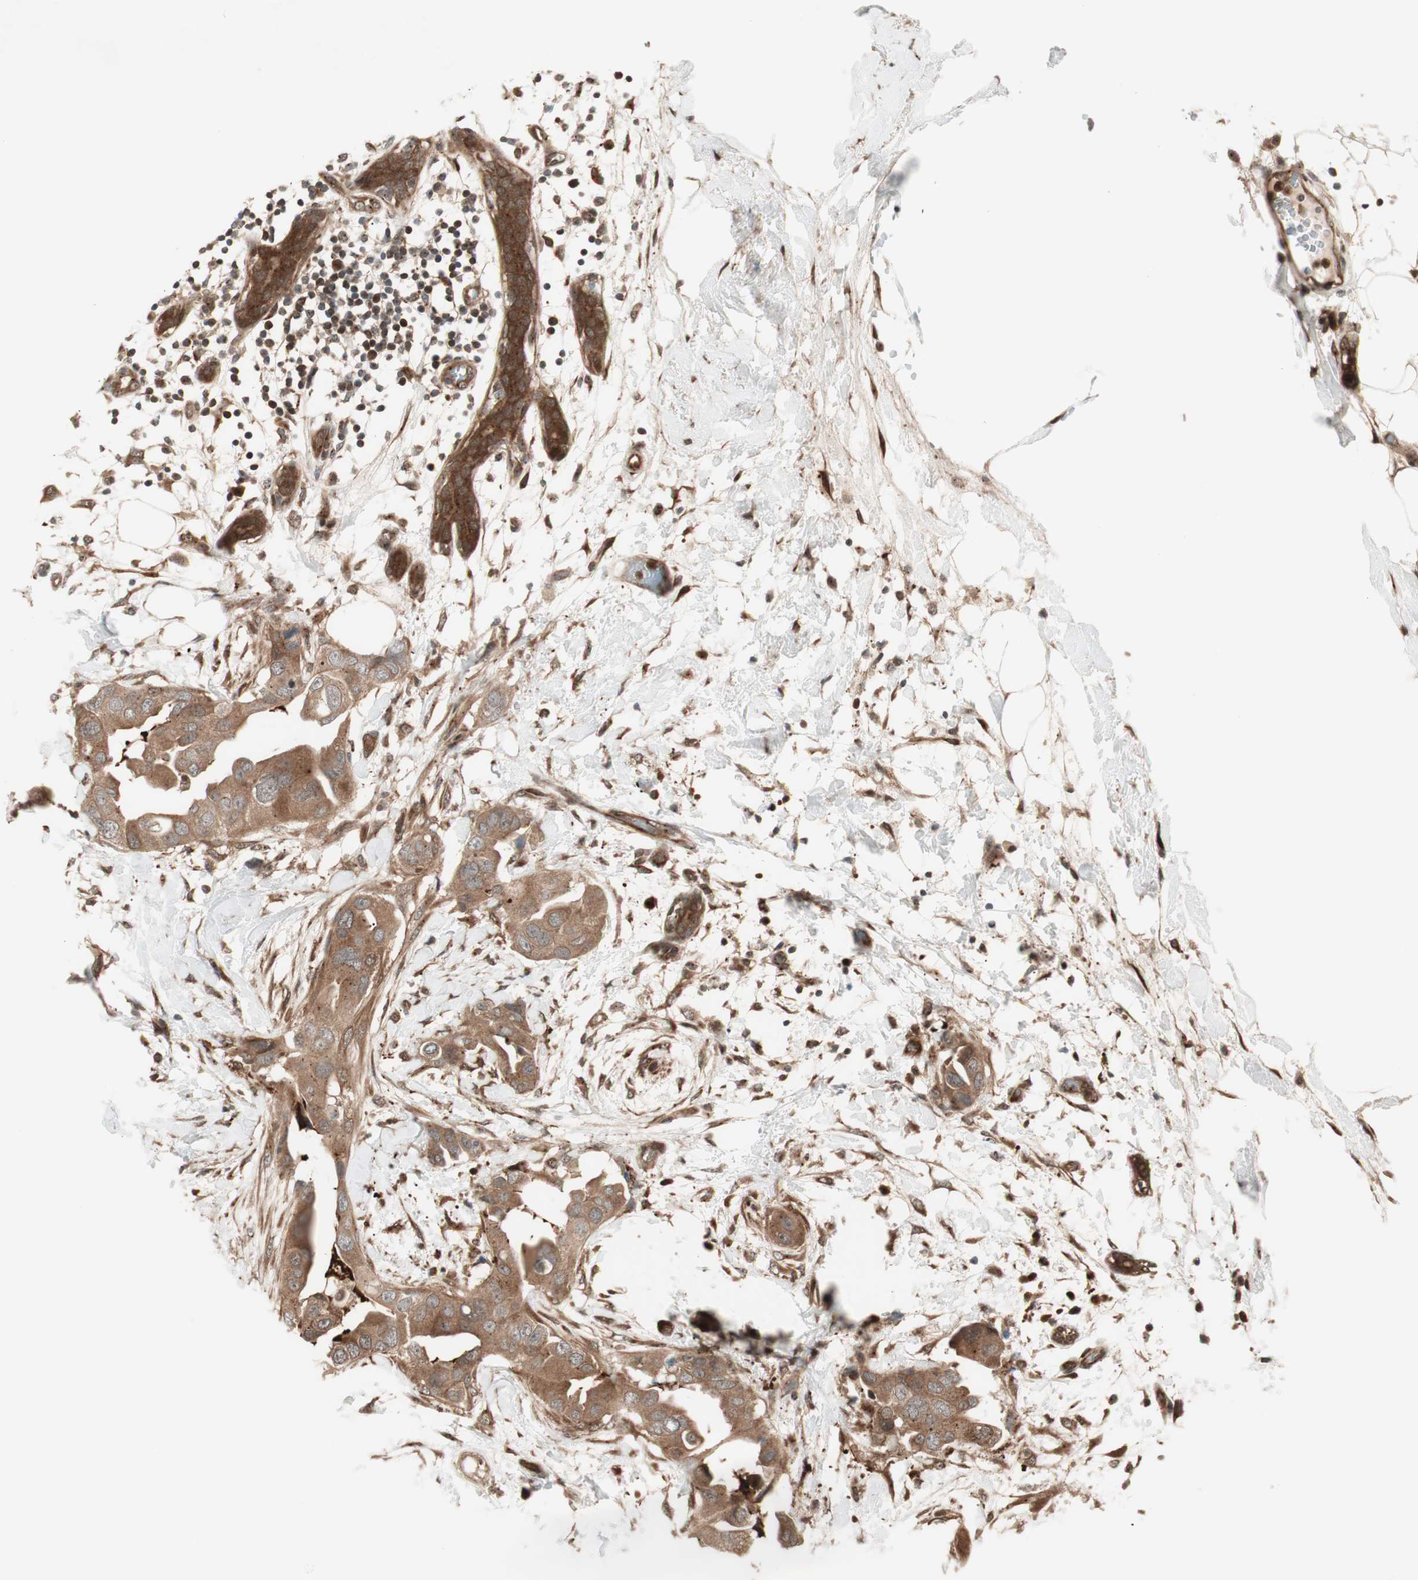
{"staining": {"intensity": "moderate", "quantity": ">75%", "location": "cytoplasmic/membranous"}, "tissue": "breast cancer", "cell_type": "Tumor cells", "image_type": "cancer", "snomed": [{"axis": "morphology", "description": "Duct carcinoma"}, {"axis": "topography", "description": "Breast"}], "caption": "DAB immunohistochemical staining of intraductal carcinoma (breast) shows moderate cytoplasmic/membranous protein staining in approximately >75% of tumor cells.", "gene": "PRKG2", "patient": {"sex": "female", "age": 40}}